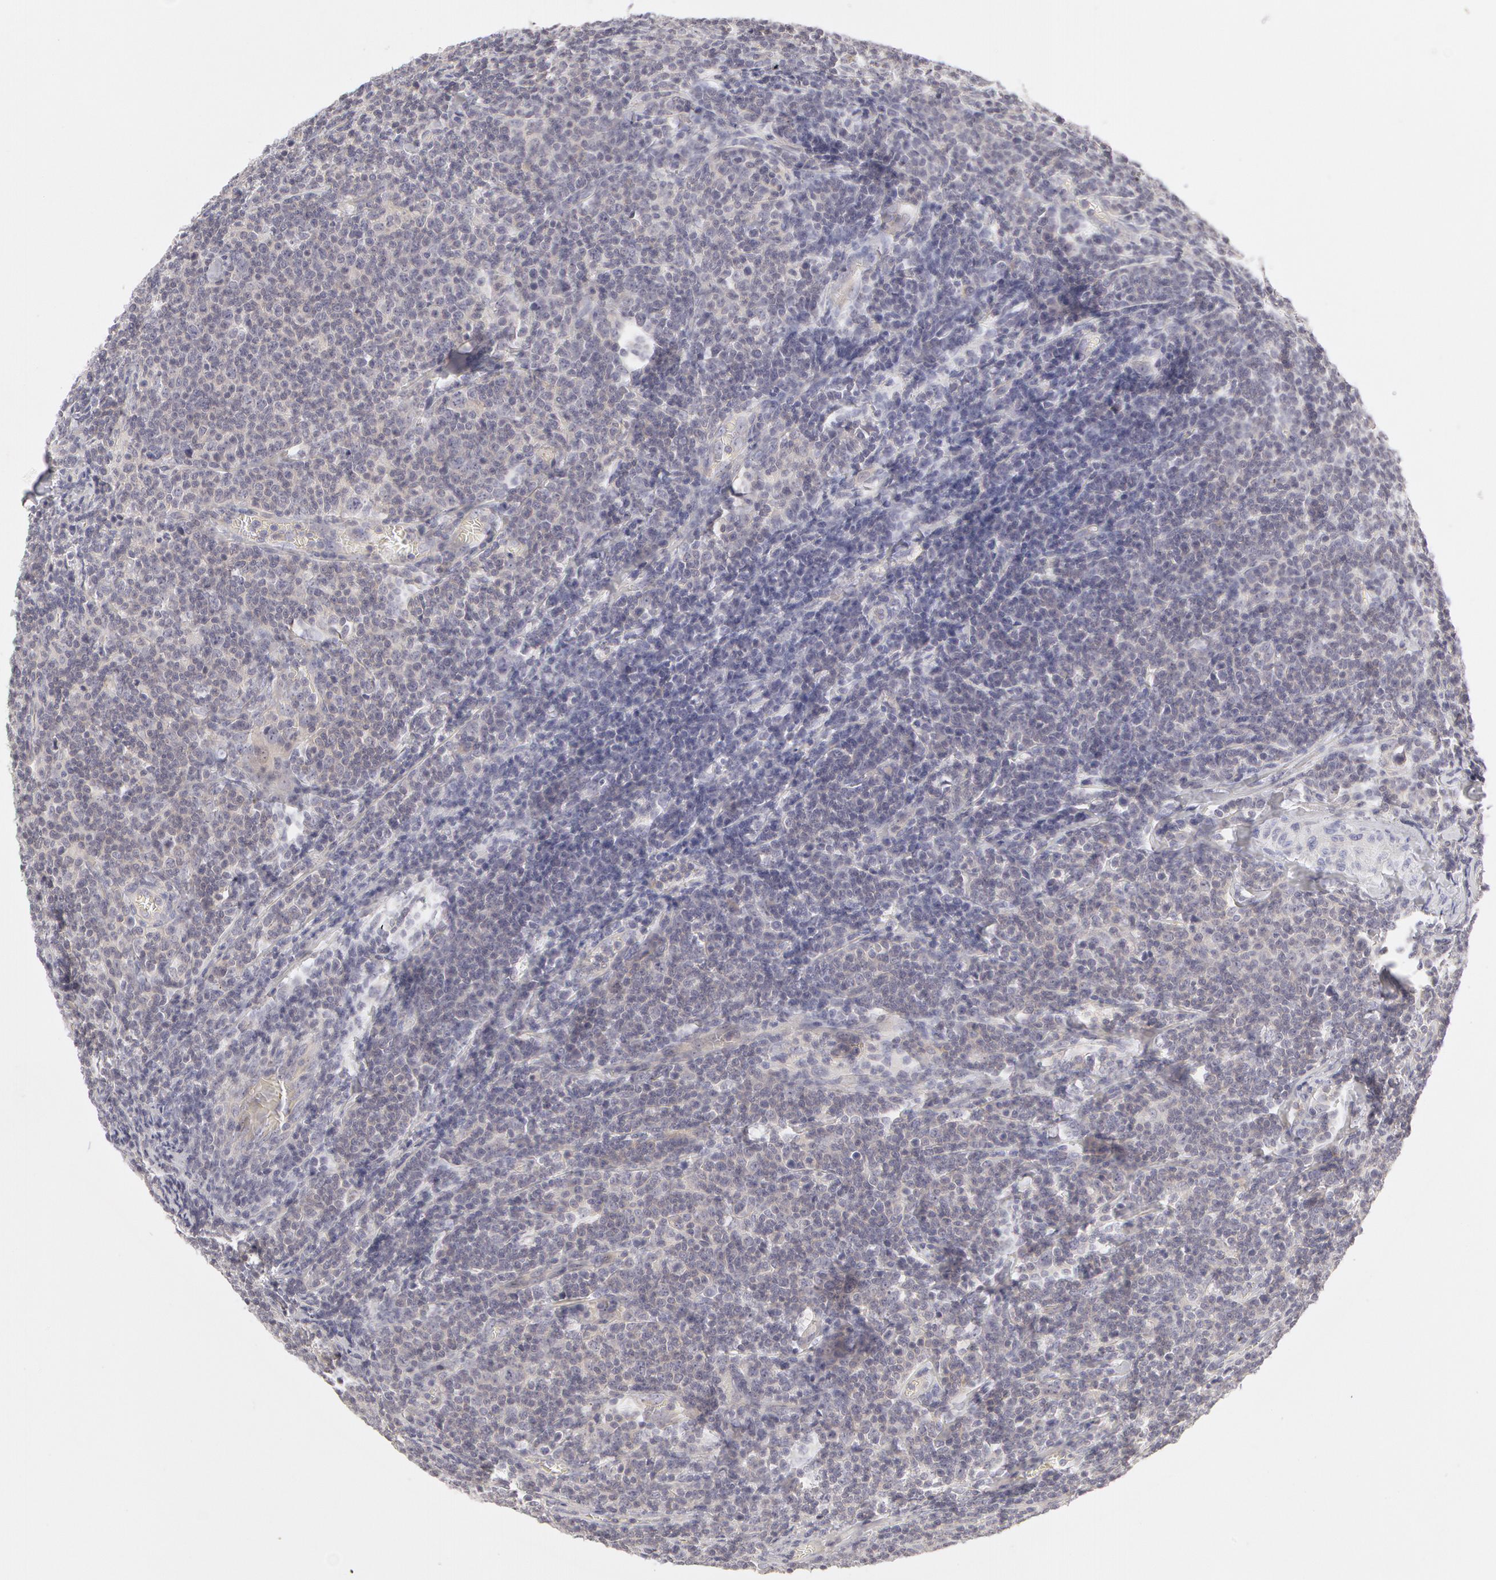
{"staining": {"intensity": "weak", "quantity": "25%-75%", "location": "cytoplasmic/membranous"}, "tissue": "lymphoma", "cell_type": "Tumor cells", "image_type": "cancer", "snomed": [{"axis": "morphology", "description": "Malignant lymphoma, non-Hodgkin's type, Low grade"}, {"axis": "topography", "description": "Lymph node"}], "caption": "This is an image of immunohistochemistry staining of low-grade malignant lymphoma, non-Hodgkin's type, which shows weak positivity in the cytoplasmic/membranous of tumor cells.", "gene": "ABCB1", "patient": {"sex": "male", "age": 74}}